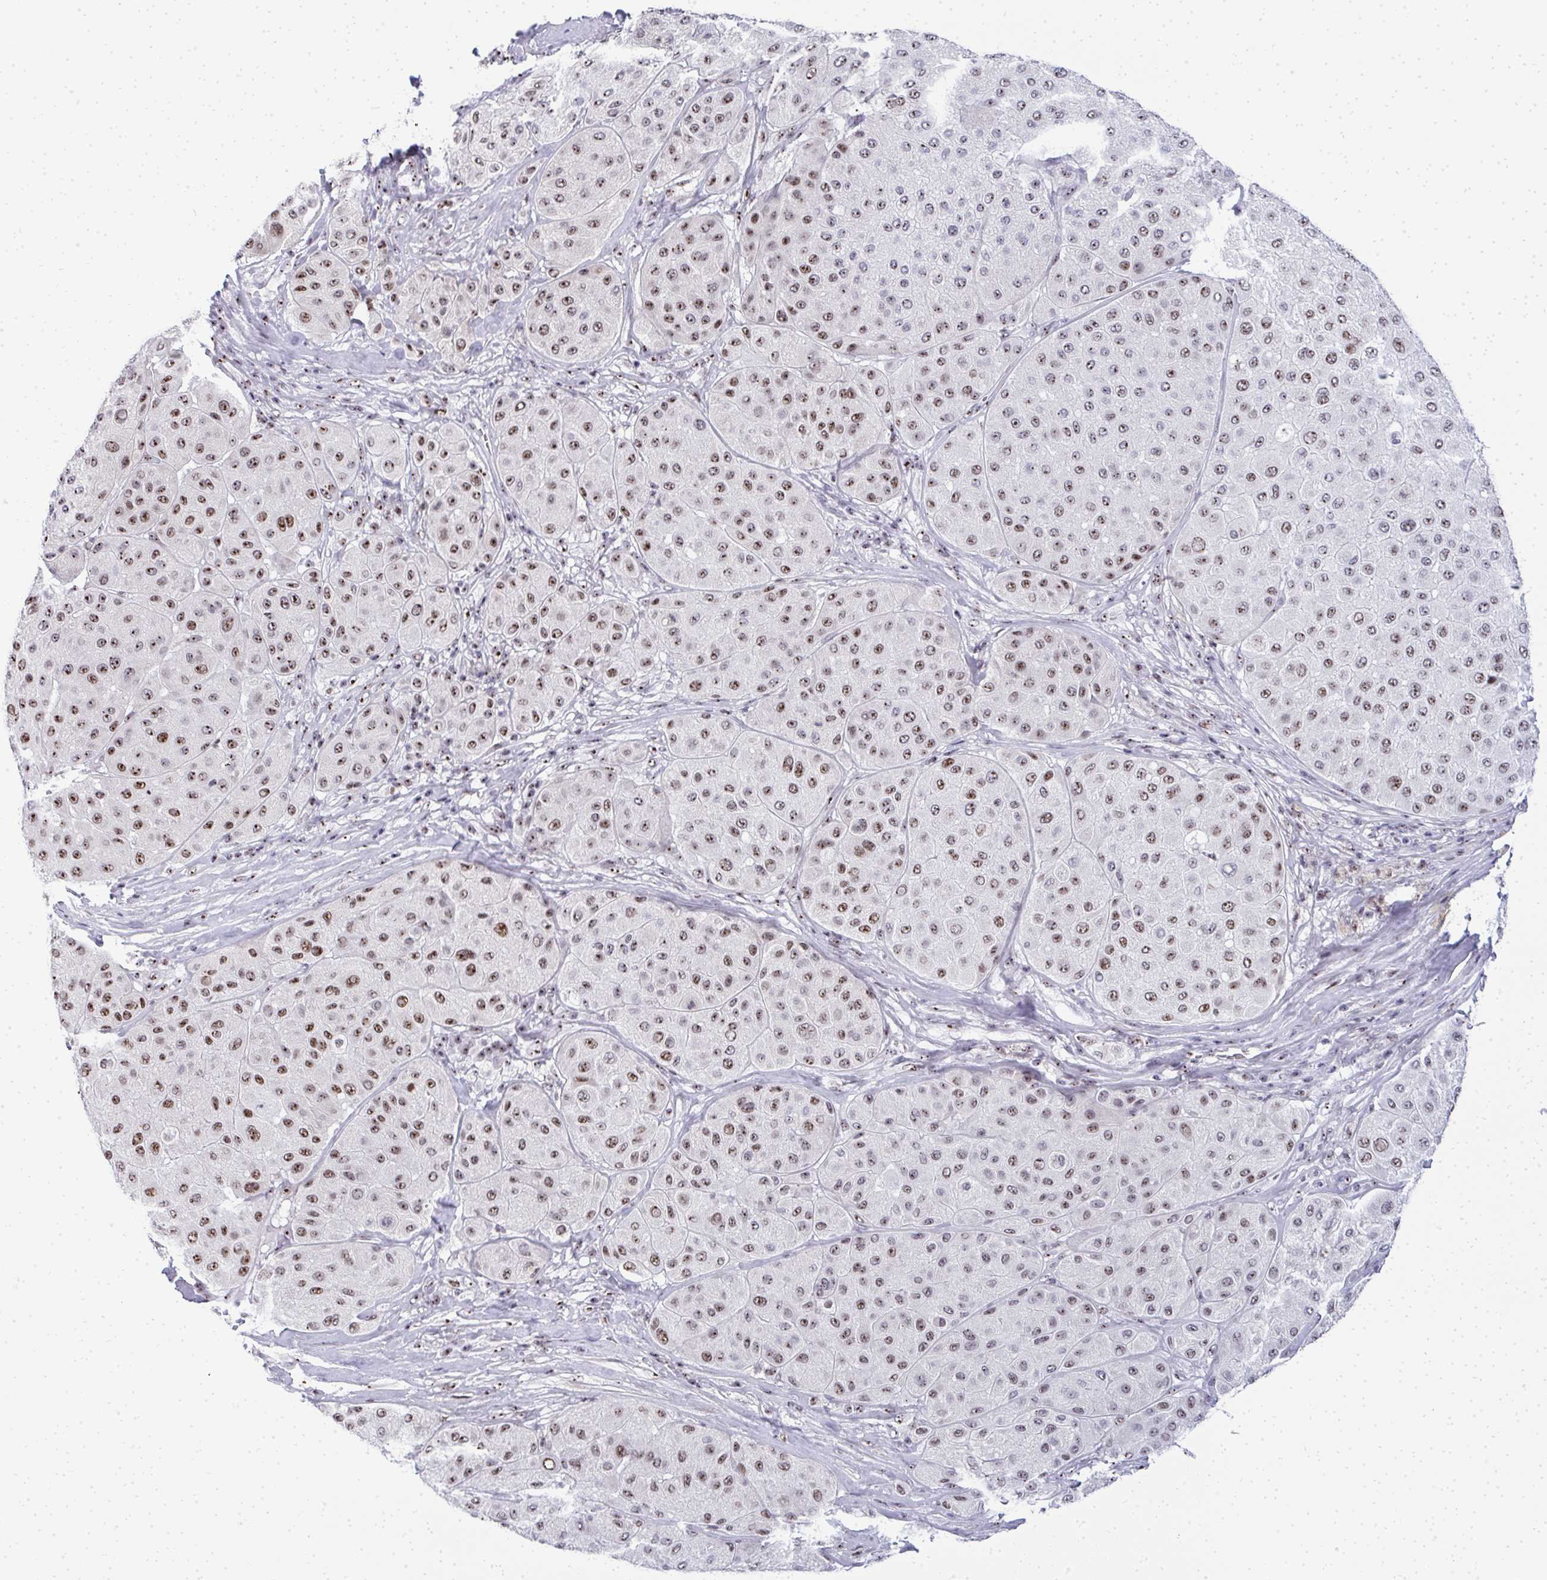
{"staining": {"intensity": "moderate", "quantity": ">75%", "location": "nuclear"}, "tissue": "melanoma", "cell_type": "Tumor cells", "image_type": "cancer", "snomed": [{"axis": "morphology", "description": "Malignant melanoma, Metastatic site"}, {"axis": "topography", "description": "Smooth muscle"}], "caption": "An image showing moderate nuclear positivity in about >75% of tumor cells in malignant melanoma (metastatic site), as visualized by brown immunohistochemical staining.", "gene": "SIRT7", "patient": {"sex": "male", "age": 41}}